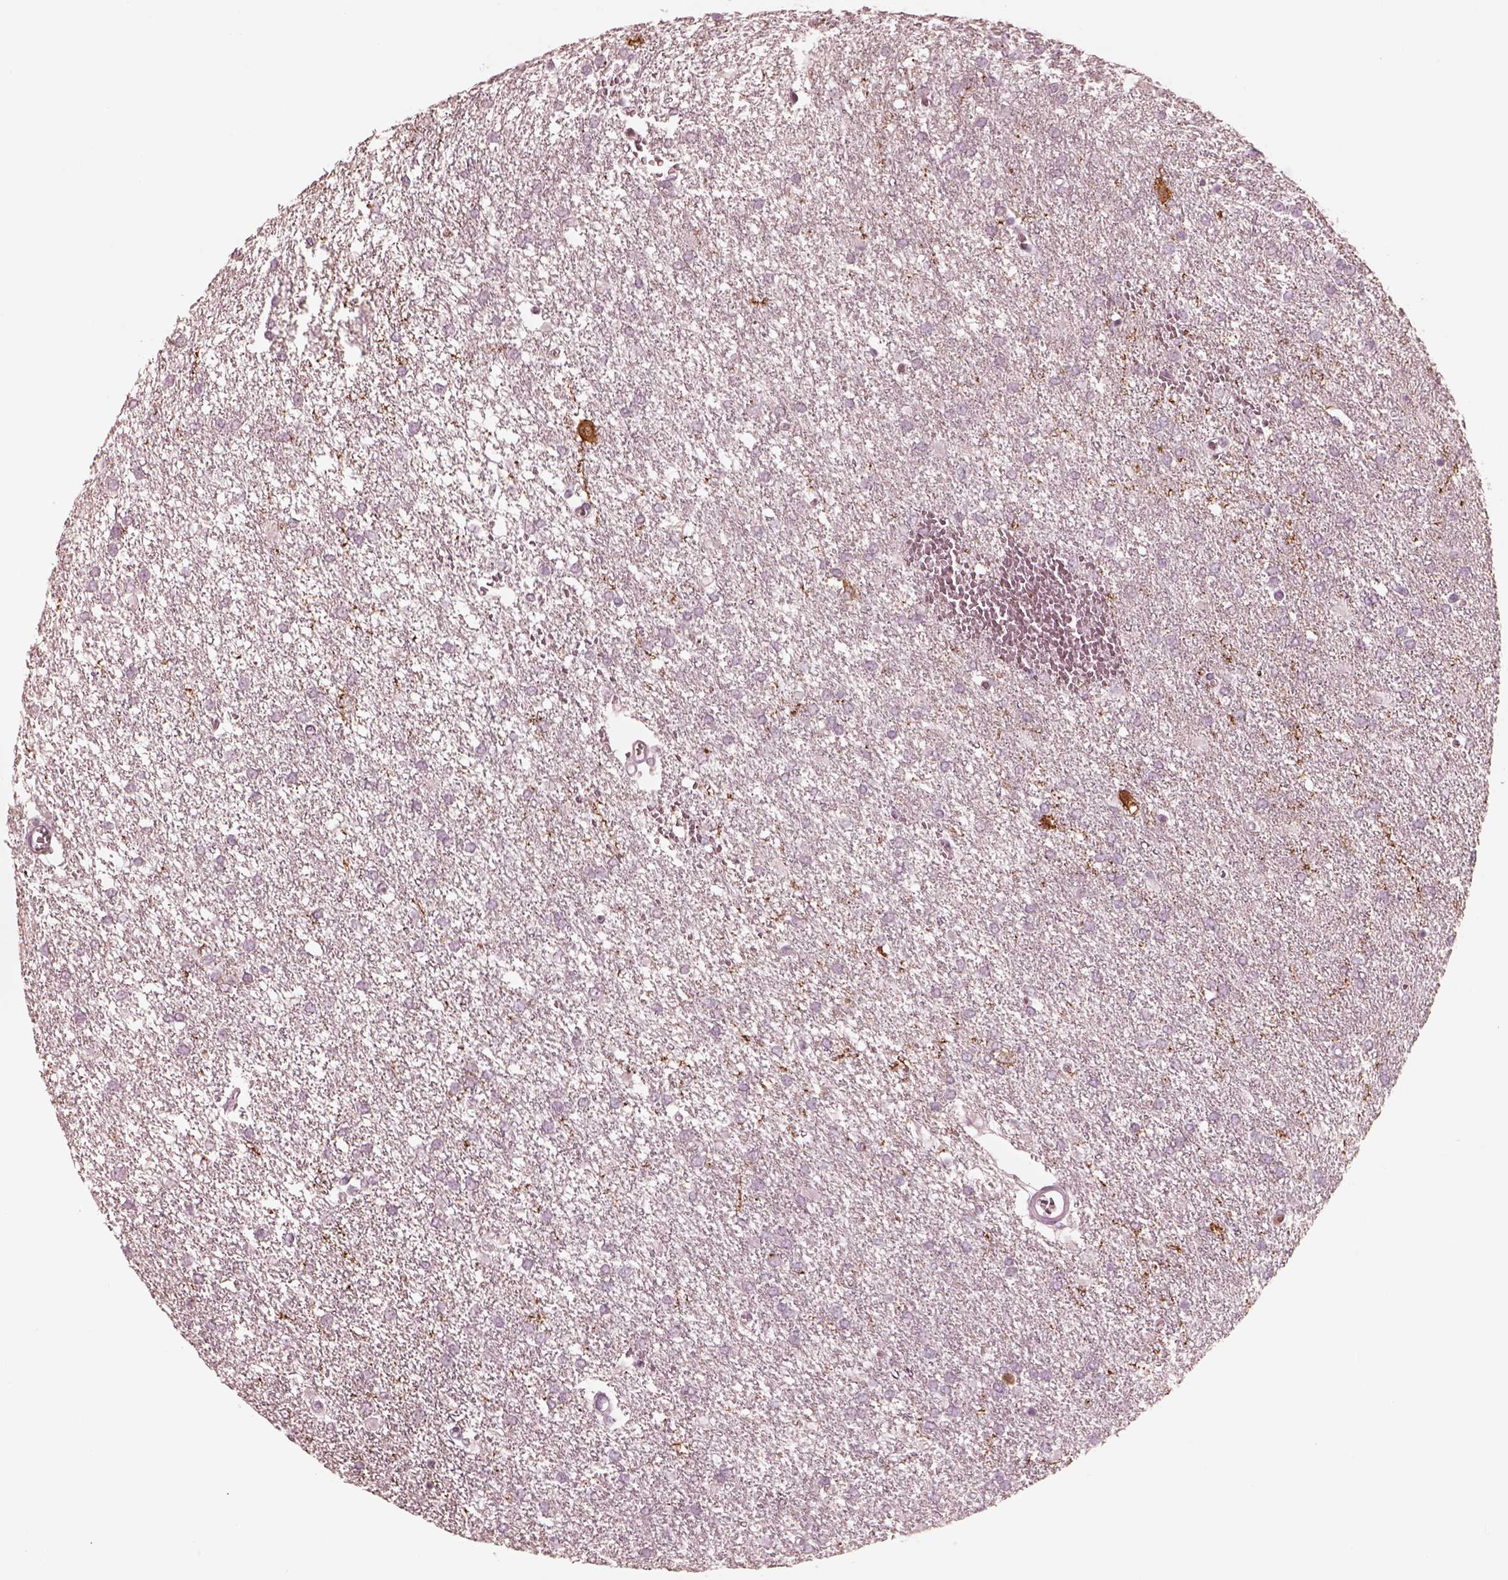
{"staining": {"intensity": "negative", "quantity": "none", "location": "none"}, "tissue": "glioma", "cell_type": "Tumor cells", "image_type": "cancer", "snomed": [{"axis": "morphology", "description": "Glioma, malignant, High grade"}, {"axis": "topography", "description": "Brain"}], "caption": "This is an IHC histopathology image of human glioma. There is no positivity in tumor cells.", "gene": "GPRIN1", "patient": {"sex": "female", "age": 61}}